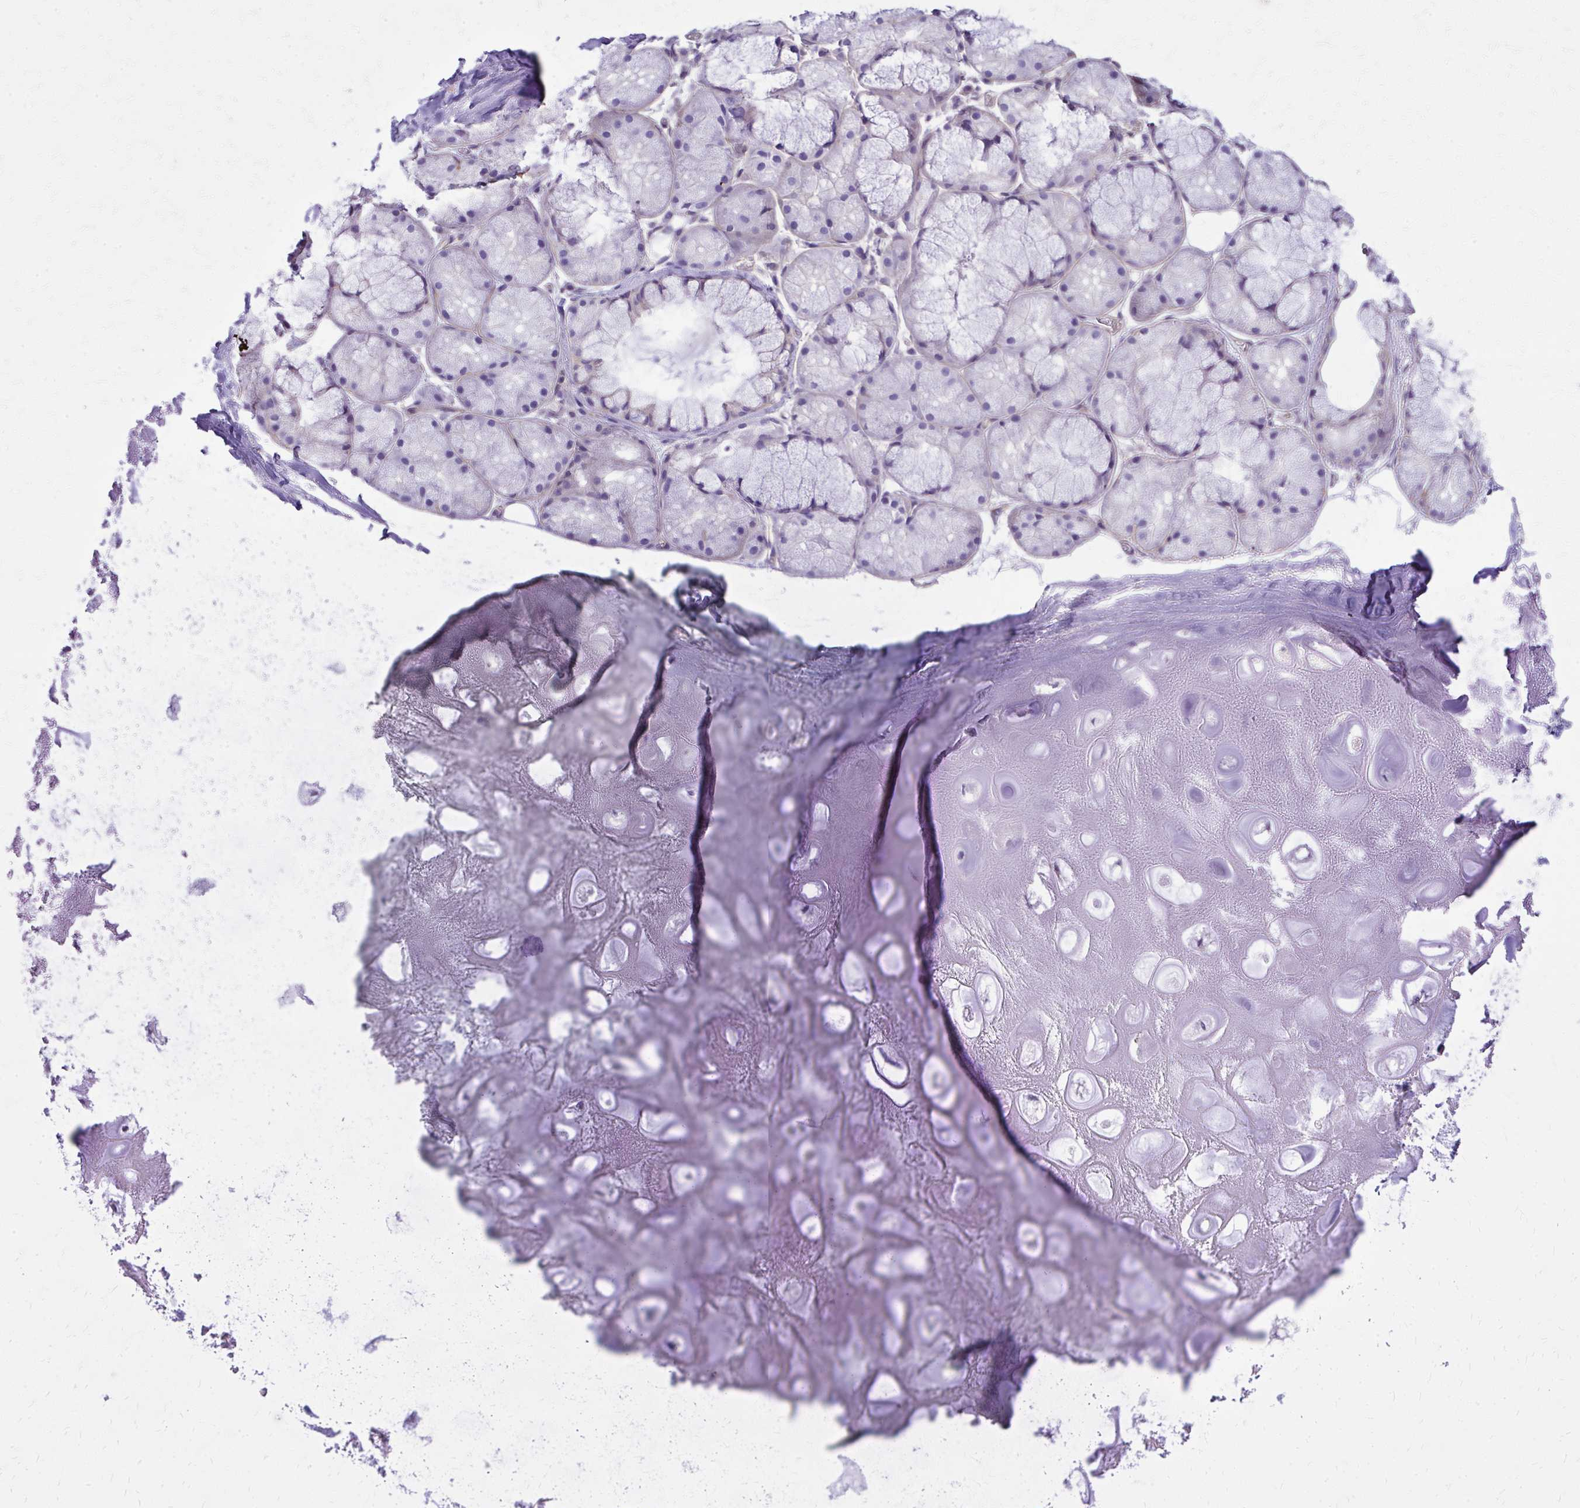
{"staining": {"intensity": "negative", "quantity": "none", "location": "none"}, "tissue": "adipose tissue", "cell_type": "Adipocytes", "image_type": "normal", "snomed": [{"axis": "morphology", "description": "Normal tissue, NOS"}, {"axis": "topography", "description": "Lymph node"}, {"axis": "topography", "description": "Cartilage tissue"}, {"axis": "topography", "description": "Nasopharynx"}], "caption": "Human adipose tissue stained for a protein using immunohistochemistry demonstrates no positivity in adipocytes.", "gene": "RUNDC3B", "patient": {"sex": "male", "age": 63}}